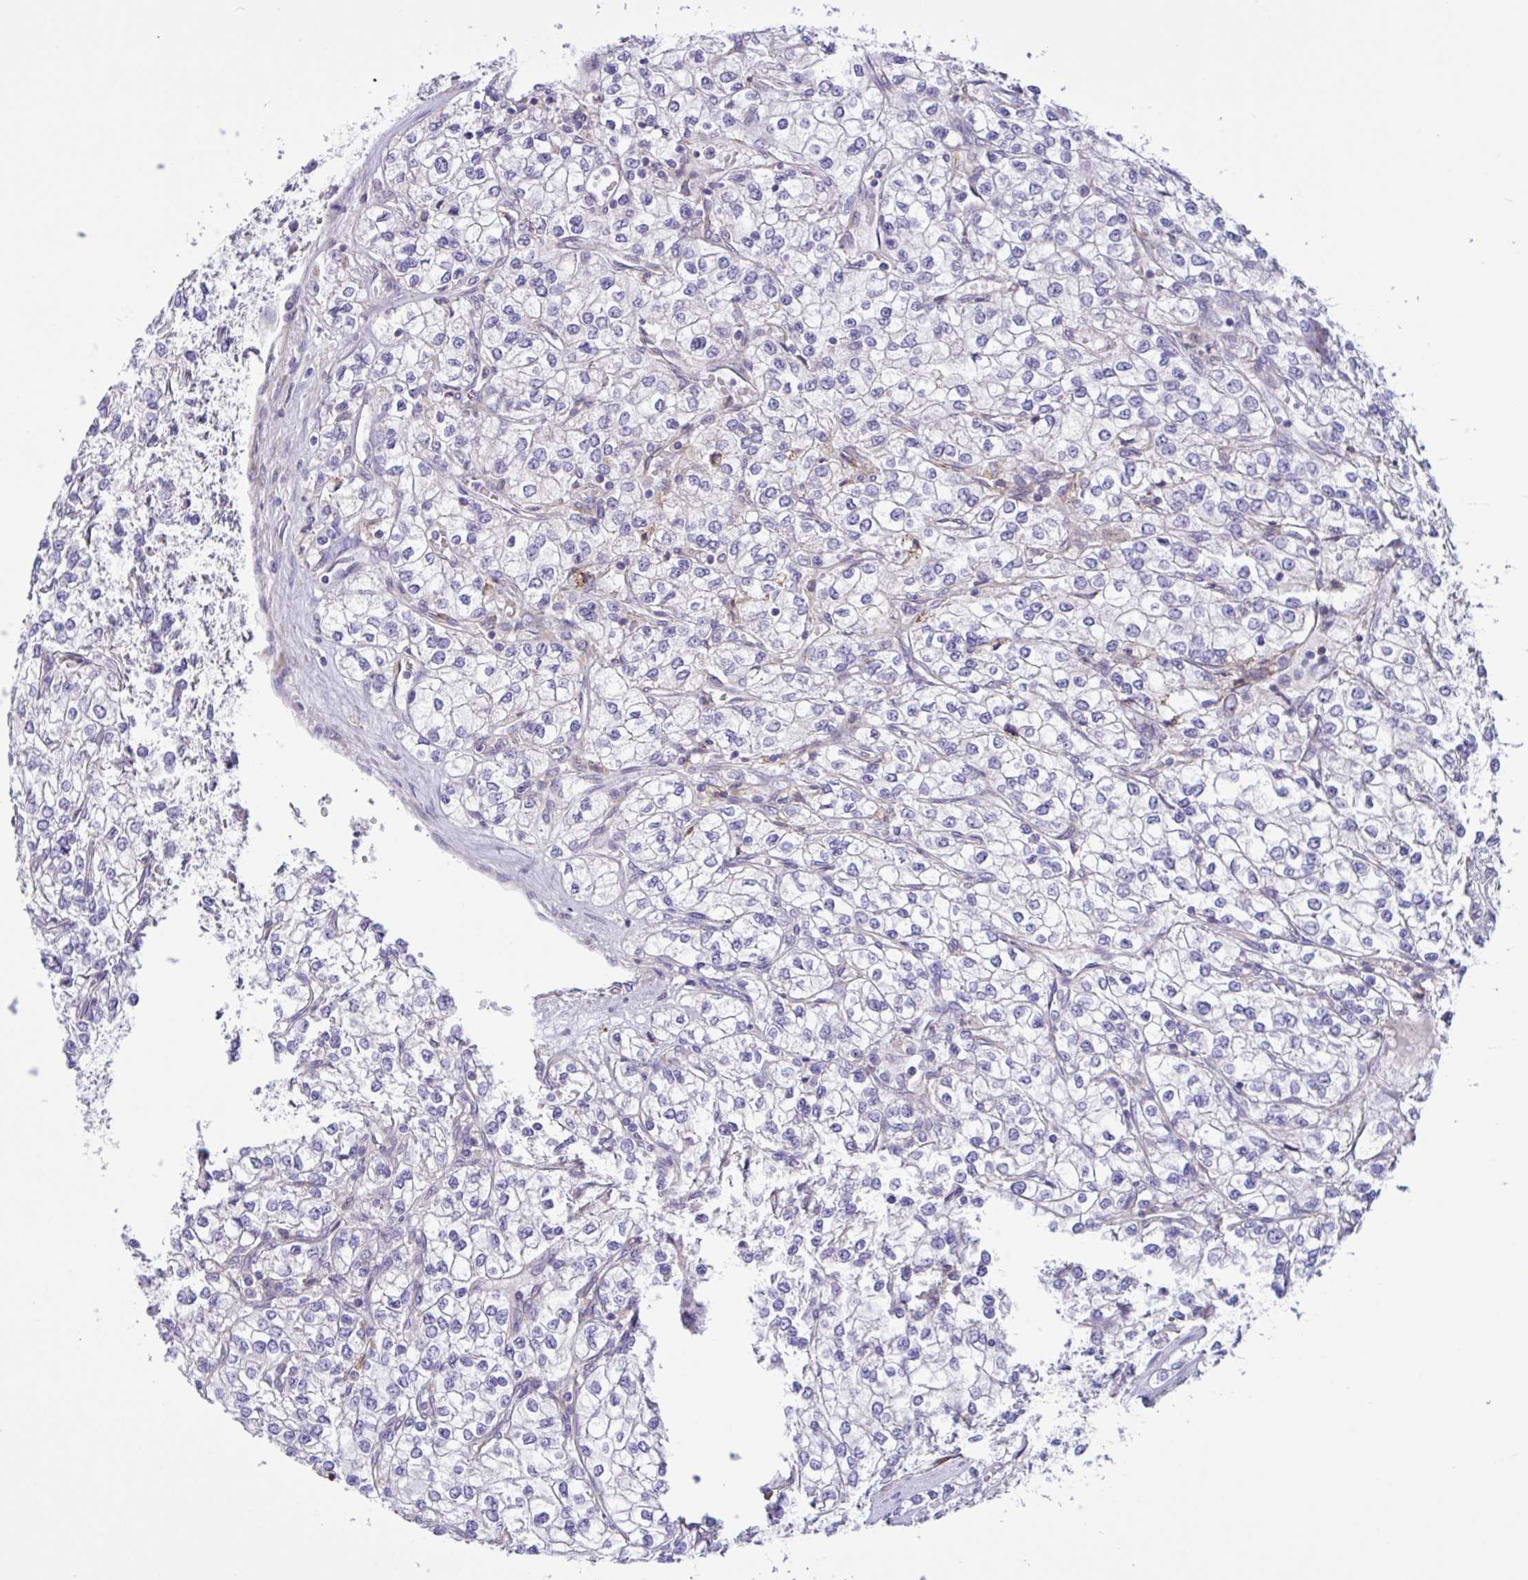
{"staining": {"intensity": "negative", "quantity": "none", "location": "none"}, "tissue": "renal cancer", "cell_type": "Tumor cells", "image_type": "cancer", "snomed": [{"axis": "morphology", "description": "Adenocarcinoma, NOS"}, {"axis": "topography", "description": "Kidney"}], "caption": "This is an IHC photomicrograph of renal cancer (adenocarcinoma). There is no positivity in tumor cells.", "gene": "DSC3", "patient": {"sex": "male", "age": 80}}